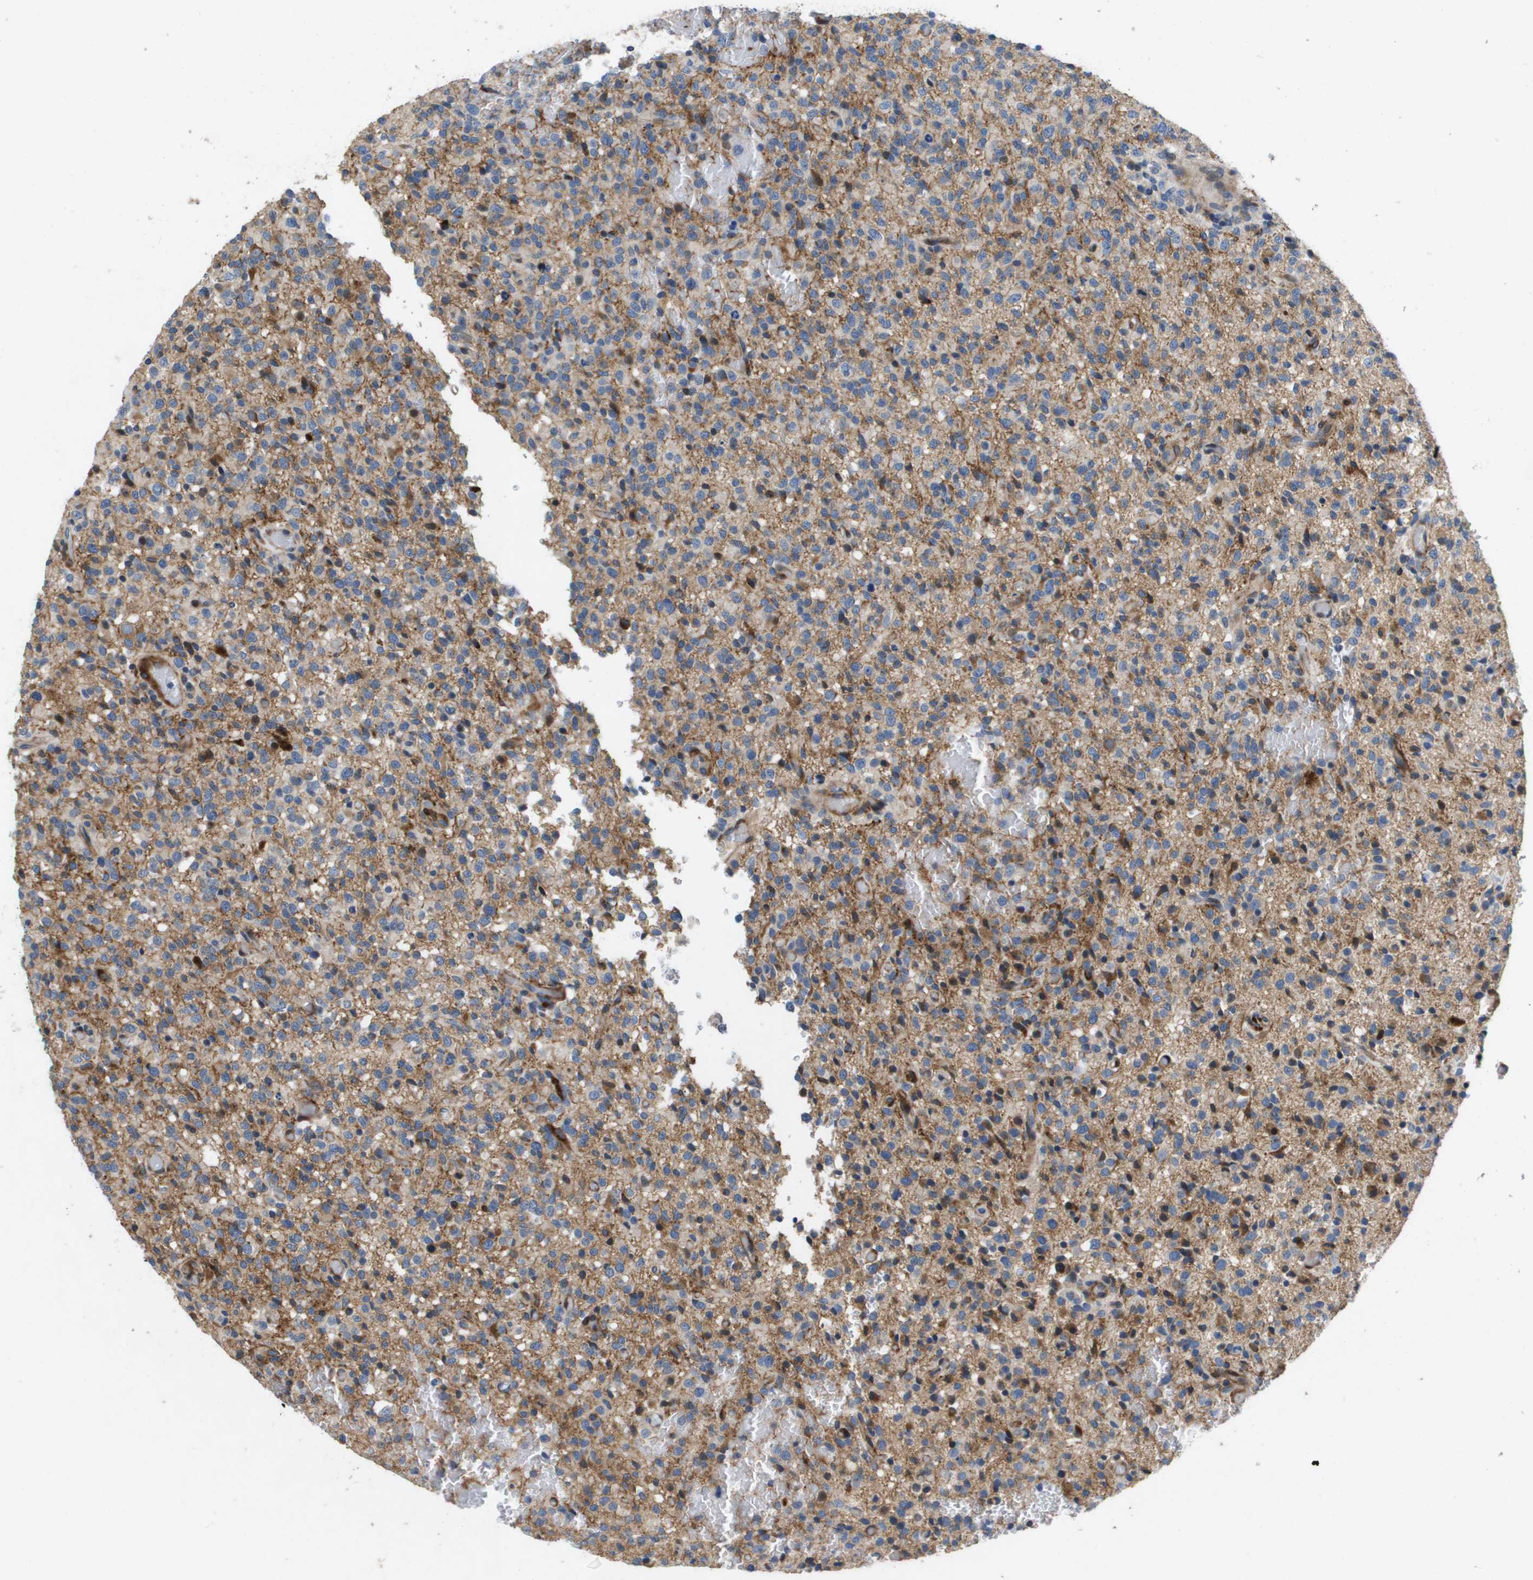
{"staining": {"intensity": "moderate", "quantity": "<25%", "location": "cytoplasmic/membranous"}, "tissue": "glioma", "cell_type": "Tumor cells", "image_type": "cancer", "snomed": [{"axis": "morphology", "description": "Glioma, malignant, High grade"}, {"axis": "topography", "description": "Brain"}], "caption": "Immunohistochemical staining of glioma demonstrates low levels of moderate cytoplasmic/membranous expression in about <25% of tumor cells. Nuclei are stained in blue.", "gene": "ENTPD2", "patient": {"sex": "male", "age": 71}}